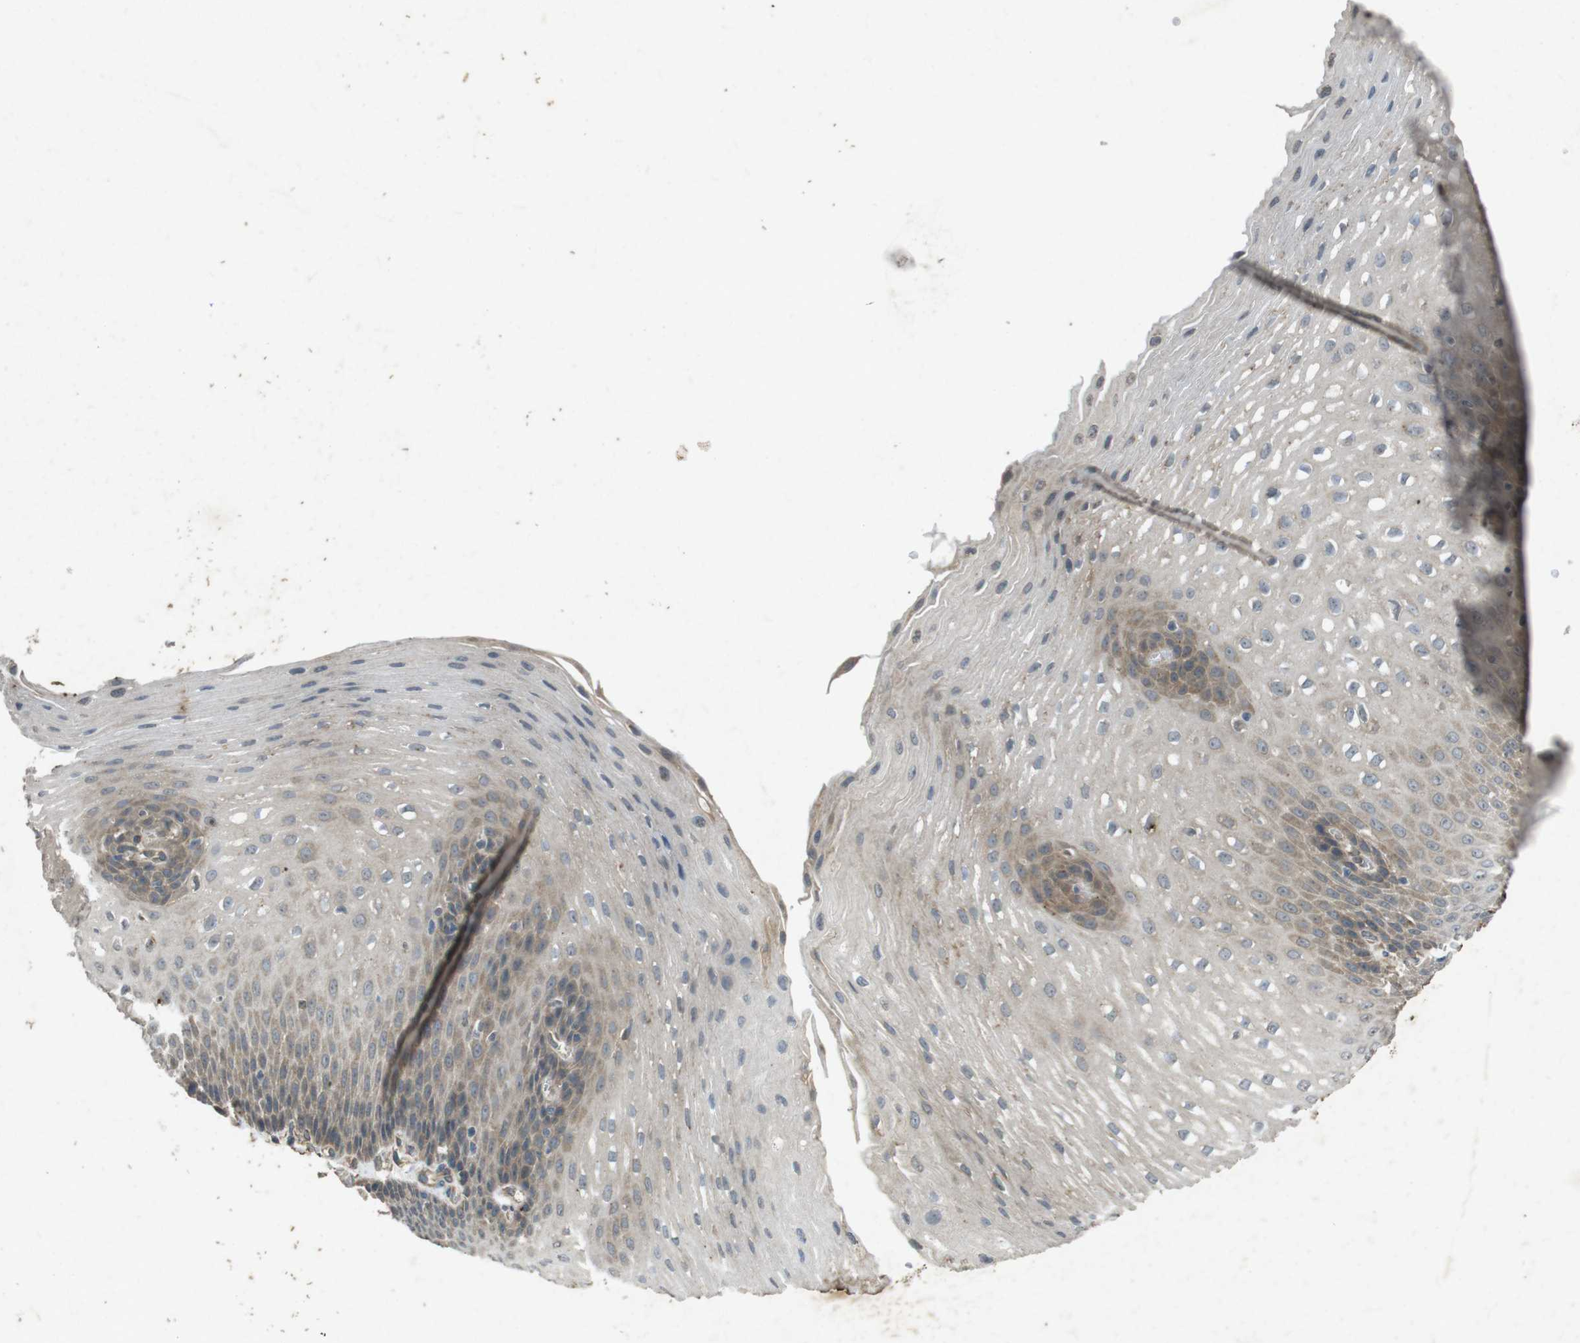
{"staining": {"intensity": "weak", "quantity": "<25%", "location": "cytoplasmic/membranous"}, "tissue": "esophagus", "cell_type": "Squamous epithelial cells", "image_type": "normal", "snomed": [{"axis": "morphology", "description": "Normal tissue, NOS"}, {"axis": "topography", "description": "Esophagus"}], "caption": "DAB (3,3'-diaminobenzidine) immunohistochemical staining of normal human esophagus exhibits no significant staining in squamous epithelial cells.", "gene": "FLCN", "patient": {"sex": "male", "age": 48}}